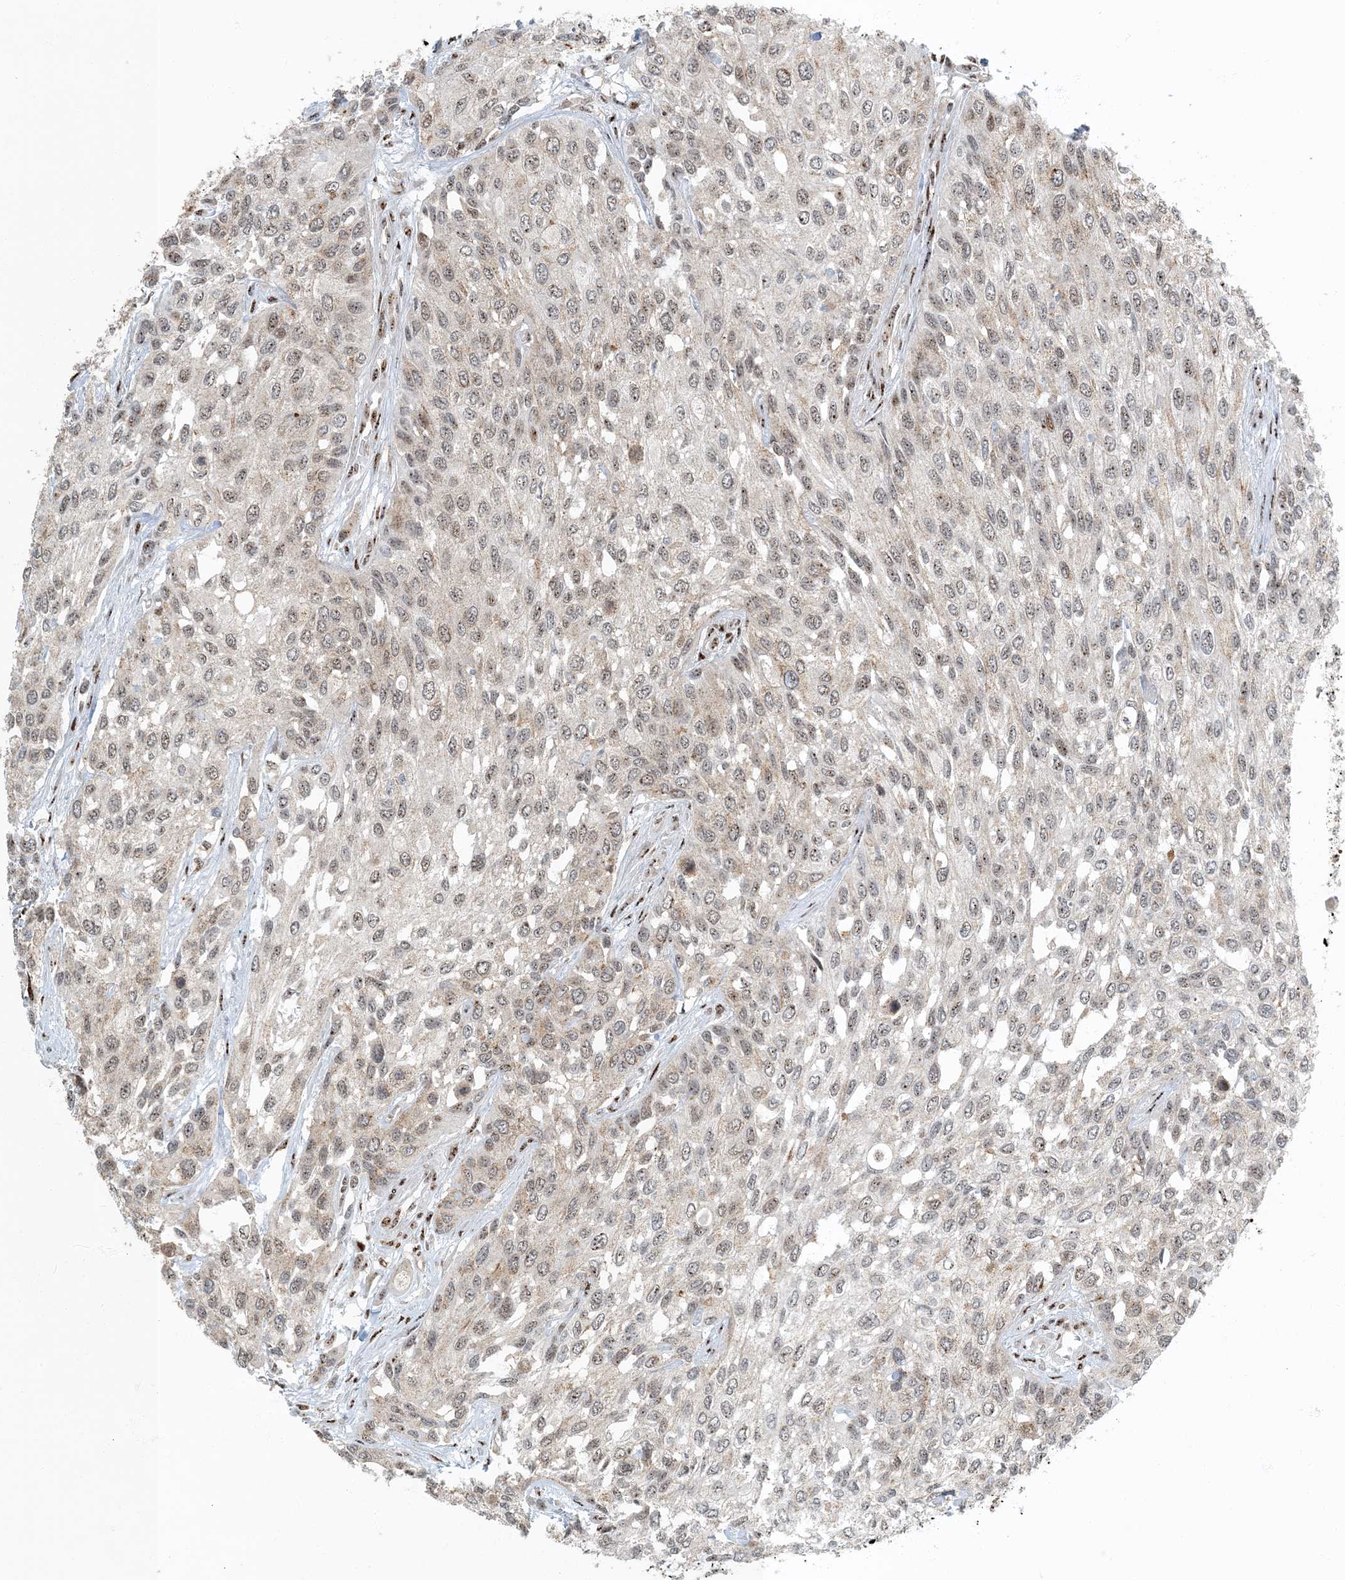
{"staining": {"intensity": "weak", "quantity": "25%-75%", "location": "cytoplasmic/membranous,nuclear"}, "tissue": "urothelial cancer", "cell_type": "Tumor cells", "image_type": "cancer", "snomed": [{"axis": "morphology", "description": "Normal tissue, NOS"}, {"axis": "morphology", "description": "Urothelial carcinoma, High grade"}, {"axis": "topography", "description": "Vascular tissue"}, {"axis": "topography", "description": "Urinary bladder"}], "caption": "IHC photomicrograph of high-grade urothelial carcinoma stained for a protein (brown), which exhibits low levels of weak cytoplasmic/membranous and nuclear staining in about 25%-75% of tumor cells.", "gene": "MBD1", "patient": {"sex": "female", "age": 56}}